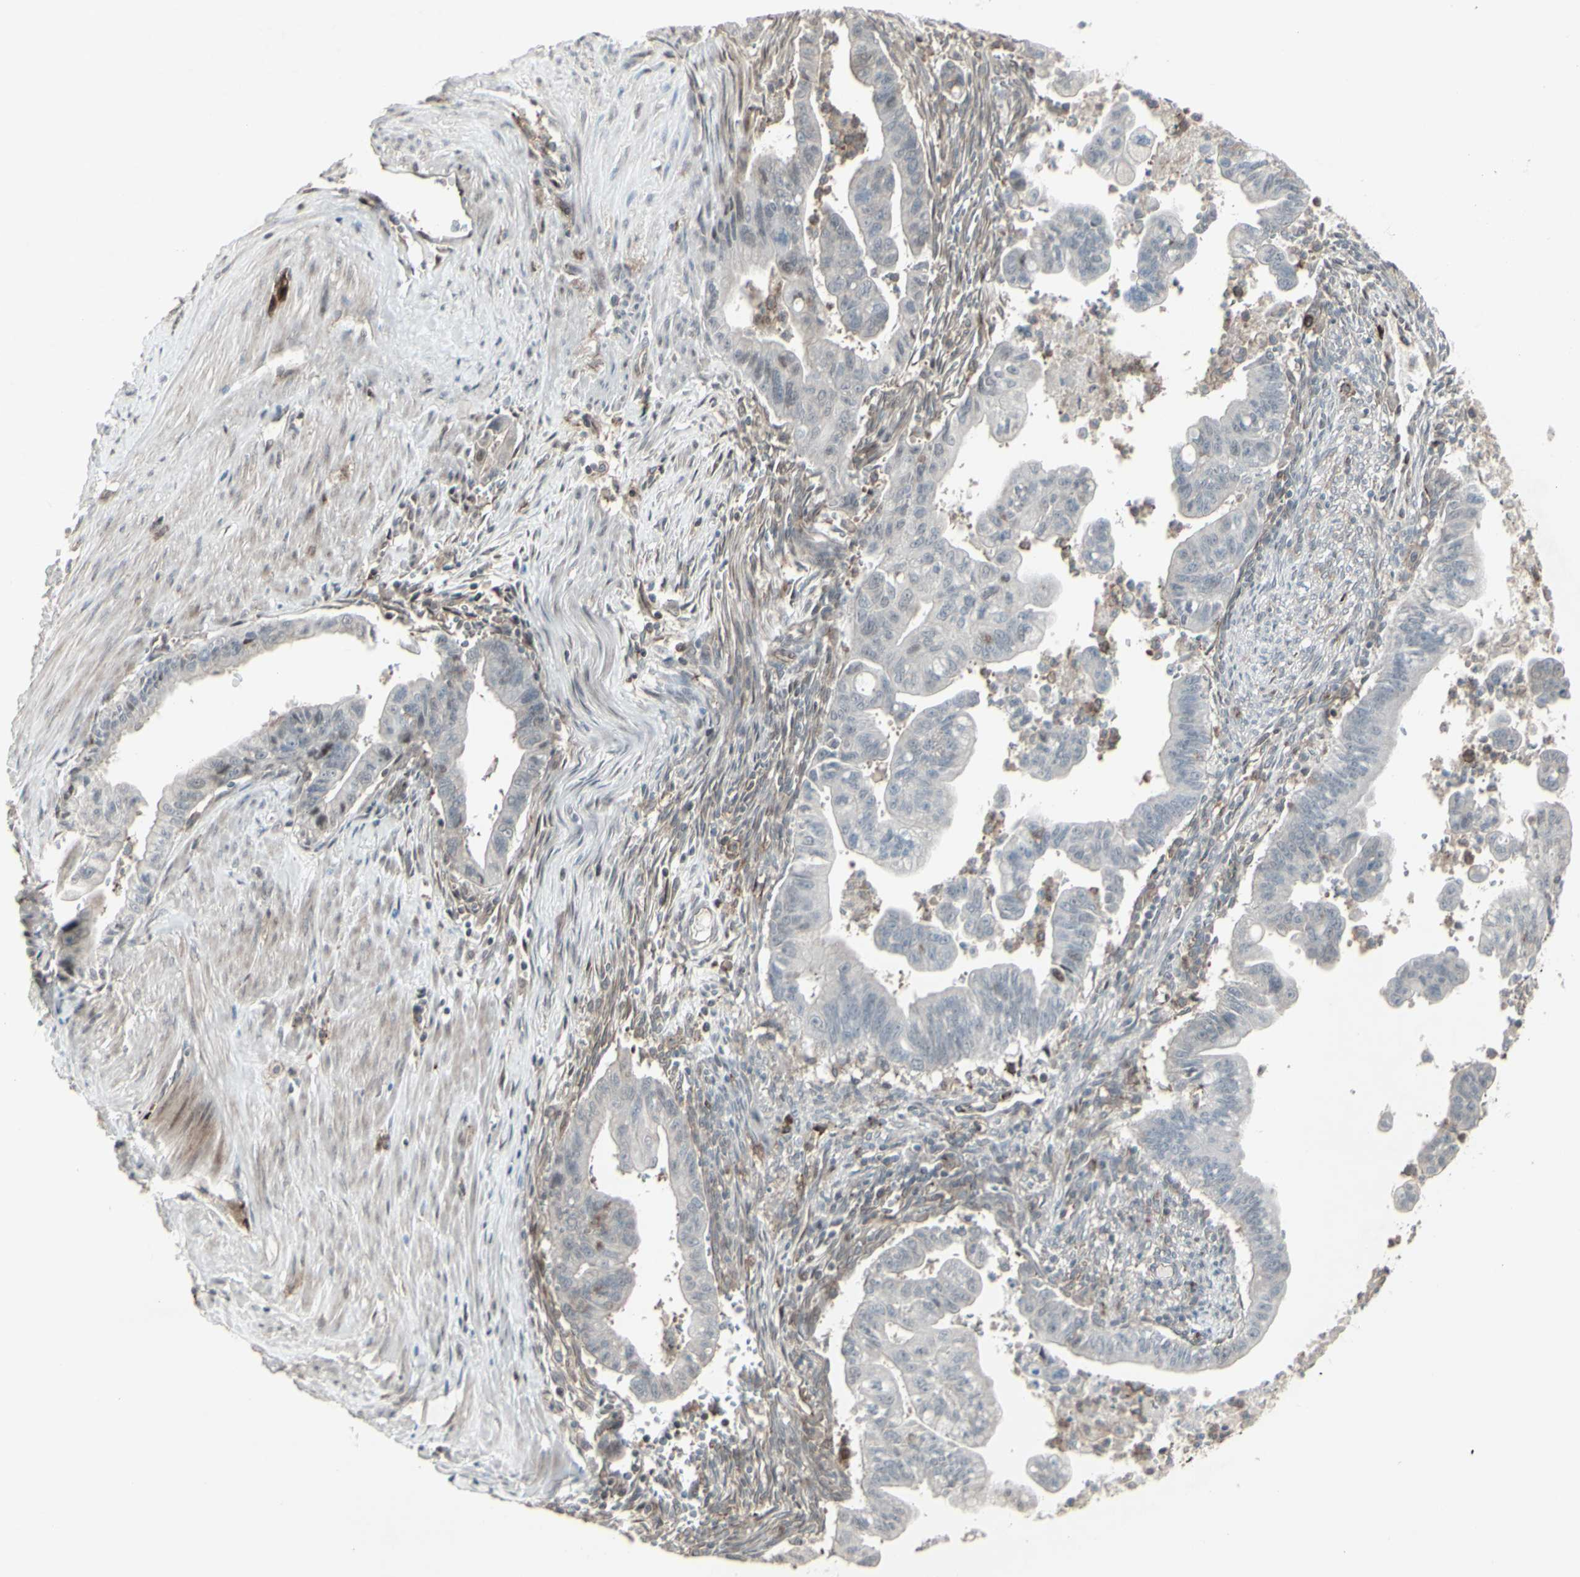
{"staining": {"intensity": "negative", "quantity": "none", "location": "none"}, "tissue": "pancreatic cancer", "cell_type": "Tumor cells", "image_type": "cancer", "snomed": [{"axis": "morphology", "description": "Adenocarcinoma, NOS"}, {"axis": "topography", "description": "Pancreas"}], "caption": "IHC photomicrograph of neoplastic tissue: pancreatic adenocarcinoma stained with DAB displays no significant protein expression in tumor cells.", "gene": "CD33", "patient": {"sex": "male", "age": 70}}